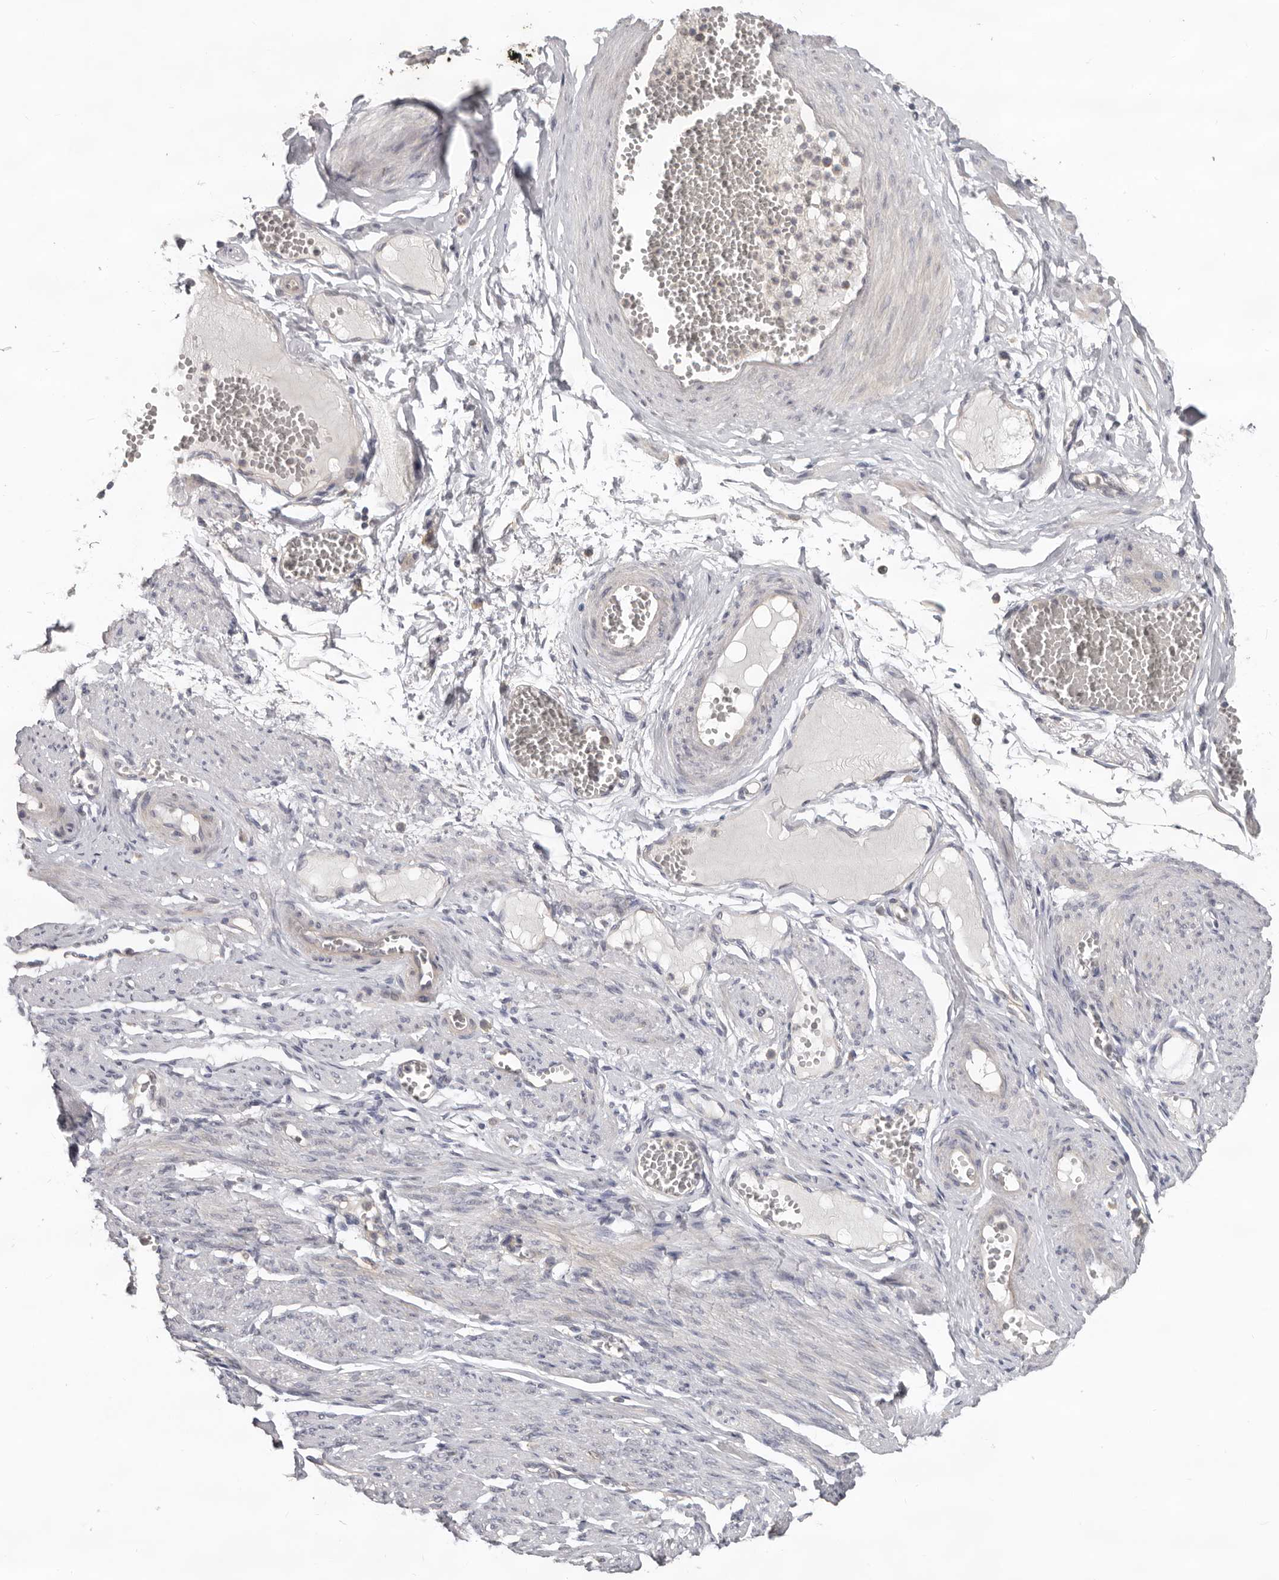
{"staining": {"intensity": "moderate", "quantity": ">75%", "location": "cytoplasmic/membranous"}, "tissue": "adipose tissue", "cell_type": "Adipocytes", "image_type": "normal", "snomed": [{"axis": "morphology", "description": "Normal tissue, NOS"}, {"axis": "topography", "description": "Smooth muscle"}, {"axis": "topography", "description": "Peripheral nerve tissue"}], "caption": "Immunohistochemistry (IHC) (DAB (3,3'-diaminobenzidine)) staining of benign adipose tissue shows moderate cytoplasmic/membranous protein positivity in about >75% of adipocytes.", "gene": "HINT3", "patient": {"sex": "female", "age": 39}}